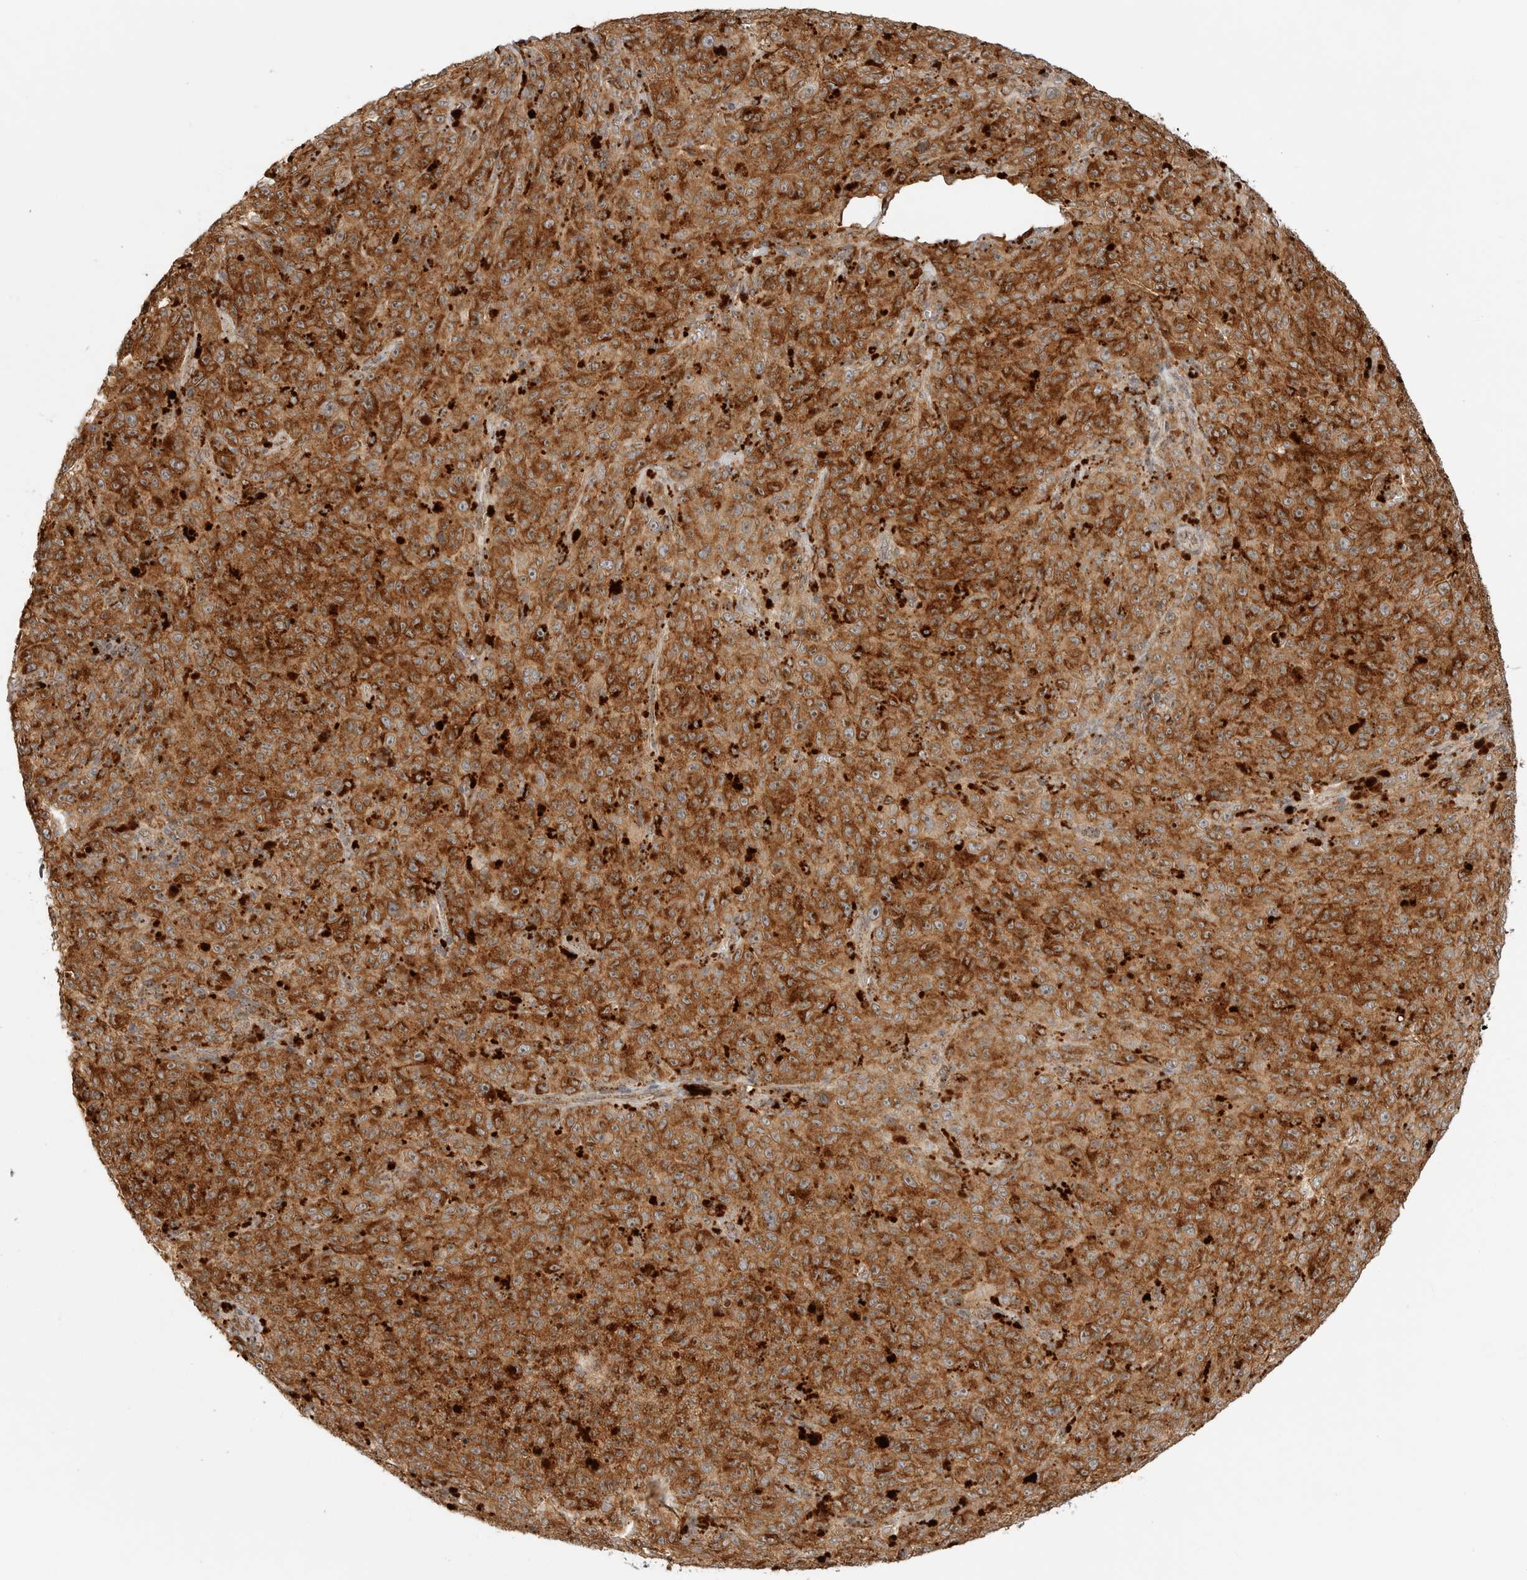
{"staining": {"intensity": "strong", "quantity": ">75%", "location": "cytoplasmic/membranous"}, "tissue": "melanoma", "cell_type": "Tumor cells", "image_type": "cancer", "snomed": [{"axis": "morphology", "description": "Malignant melanoma, NOS"}, {"axis": "topography", "description": "Skin"}], "caption": "Immunohistochemistry (IHC) (DAB (3,3'-diaminobenzidine)) staining of malignant melanoma displays strong cytoplasmic/membranous protein positivity in about >75% of tumor cells. The staining was performed using DAB (3,3'-diaminobenzidine), with brown indicating positive protein expression. Nuclei are stained blue with hematoxylin.", "gene": "IDUA", "patient": {"sex": "female", "age": 82}}